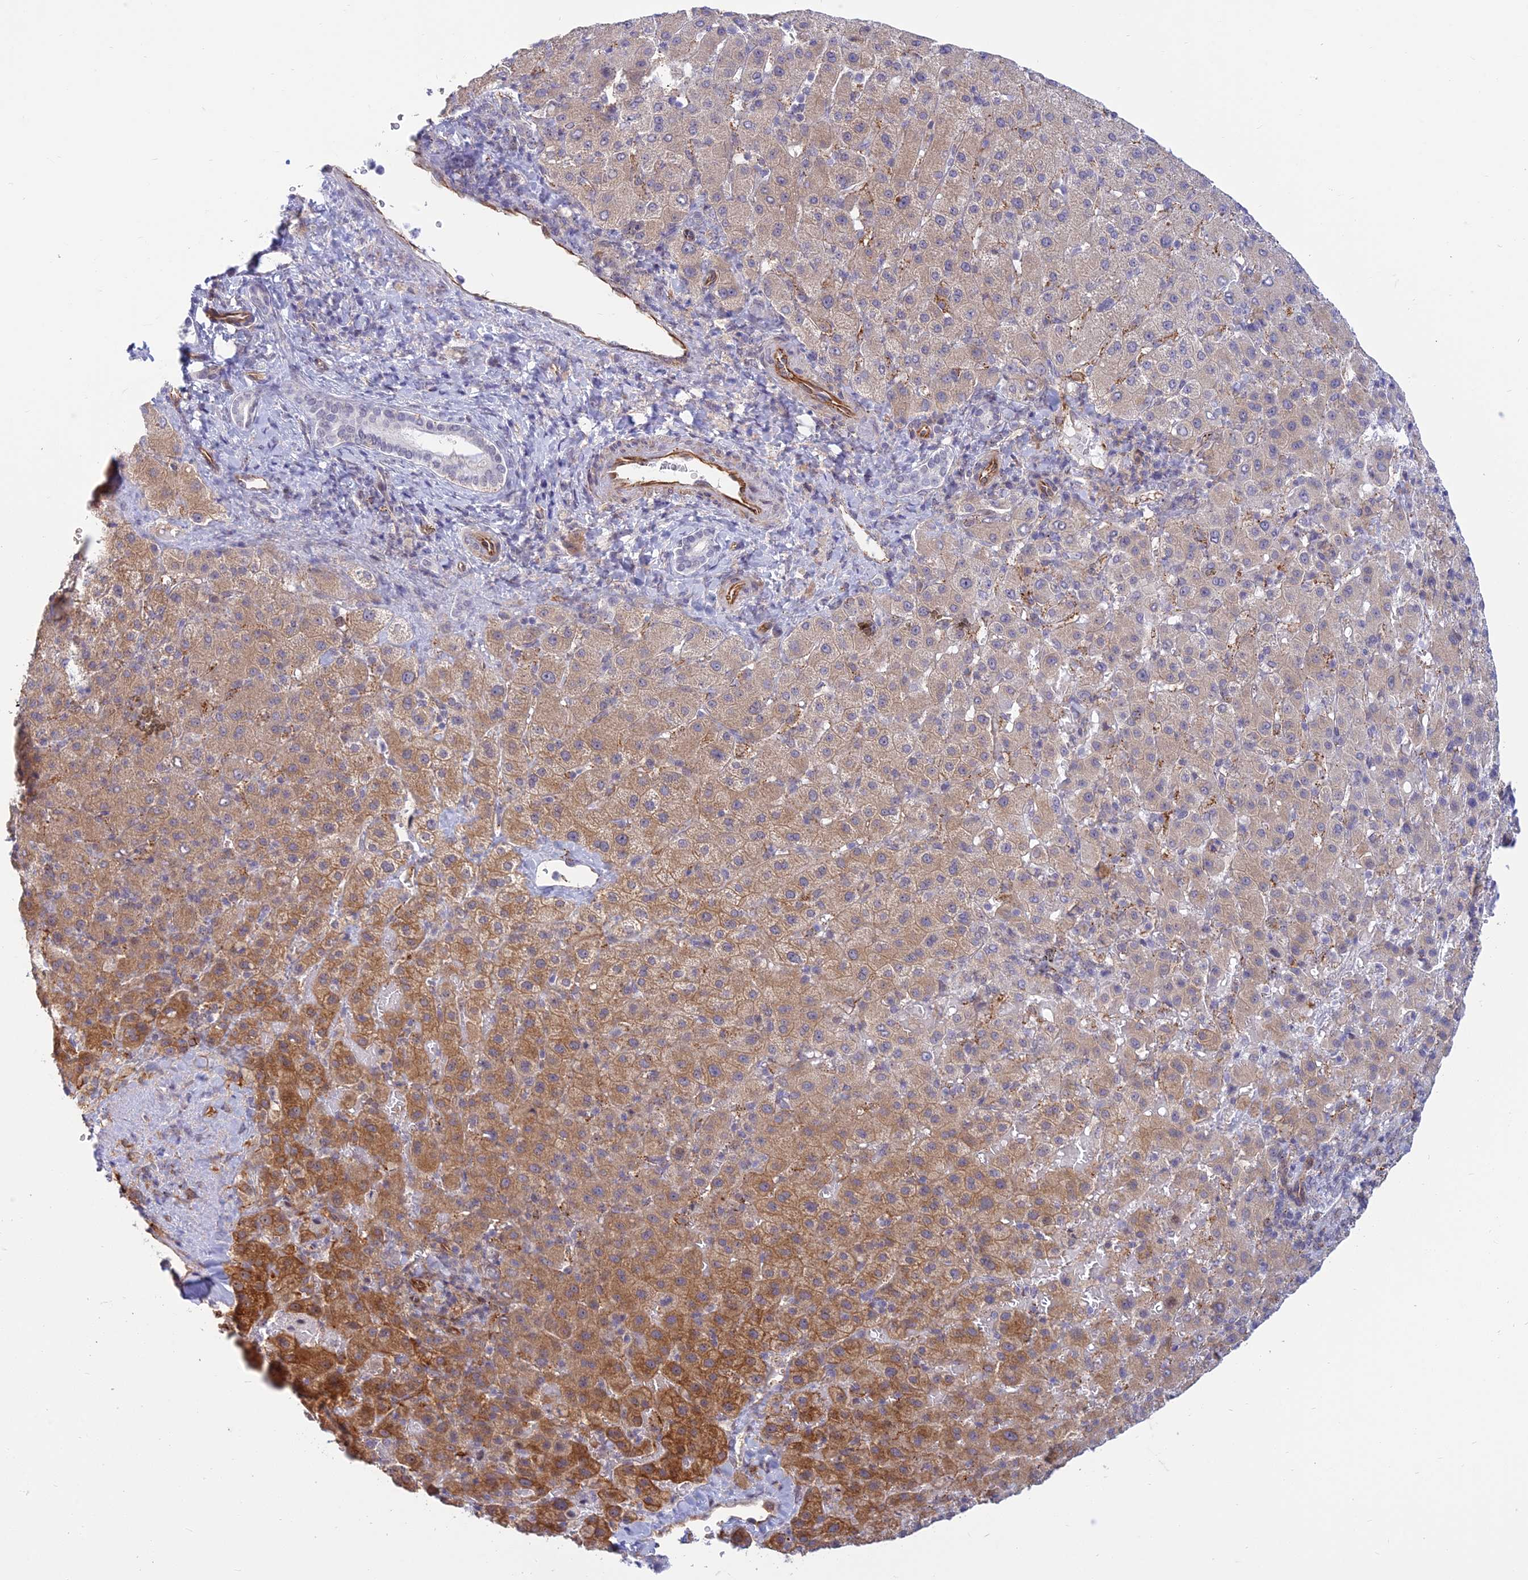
{"staining": {"intensity": "moderate", "quantity": ">75%", "location": "cytoplasmic/membranous"}, "tissue": "liver cancer", "cell_type": "Tumor cells", "image_type": "cancer", "snomed": [{"axis": "morphology", "description": "Carcinoma, Hepatocellular, NOS"}, {"axis": "topography", "description": "Liver"}], "caption": "Moderate cytoplasmic/membranous positivity for a protein is identified in approximately >75% of tumor cells of liver cancer (hepatocellular carcinoma) using IHC.", "gene": "SAPCD2", "patient": {"sex": "female", "age": 58}}